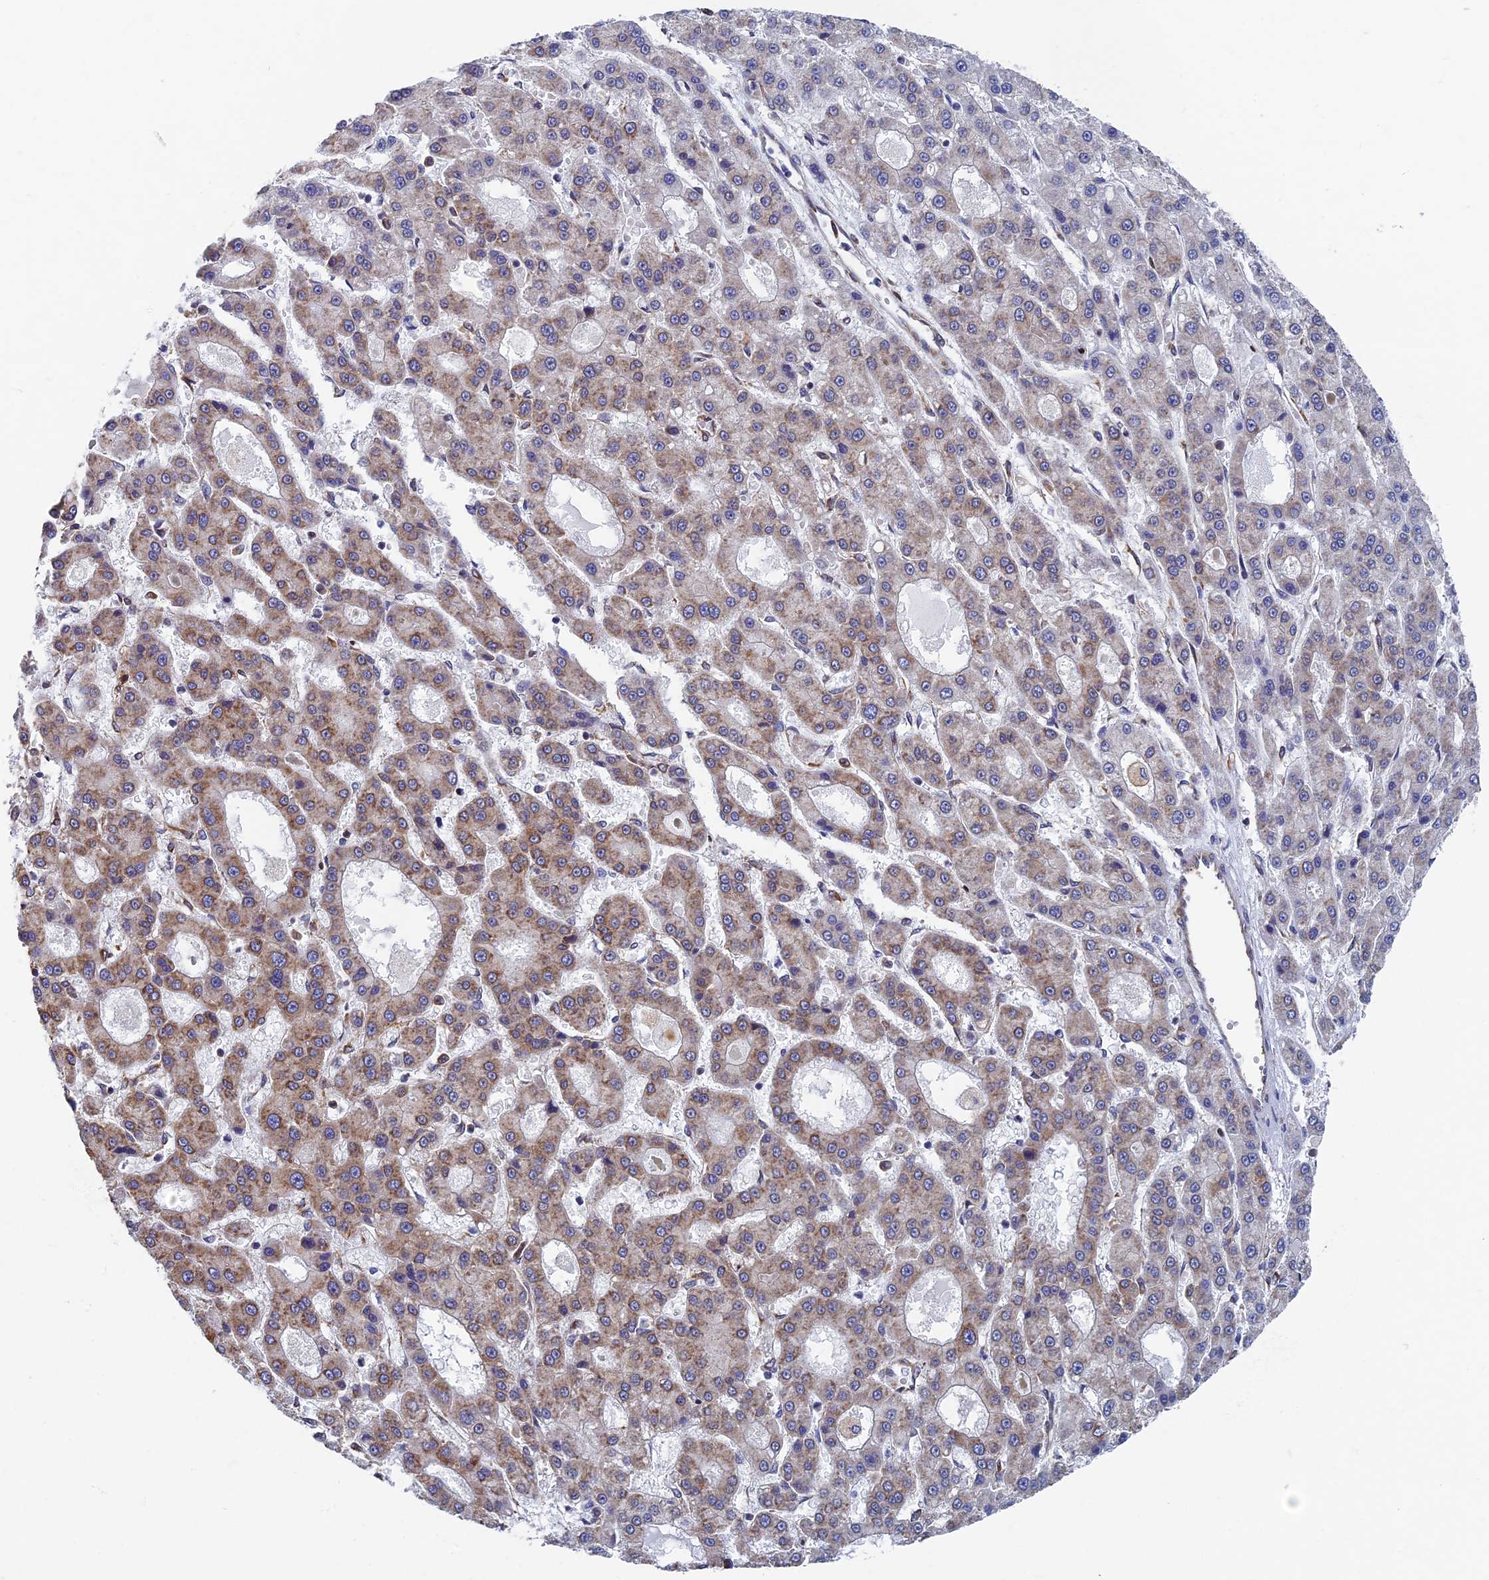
{"staining": {"intensity": "weak", "quantity": ">75%", "location": "cytoplasmic/membranous"}, "tissue": "liver cancer", "cell_type": "Tumor cells", "image_type": "cancer", "snomed": [{"axis": "morphology", "description": "Carcinoma, Hepatocellular, NOS"}, {"axis": "topography", "description": "Liver"}], "caption": "Brown immunohistochemical staining in liver cancer (hepatocellular carcinoma) displays weak cytoplasmic/membranous positivity in approximately >75% of tumor cells.", "gene": "YBX1", "patient": {"sex": "male", "age": 70}}